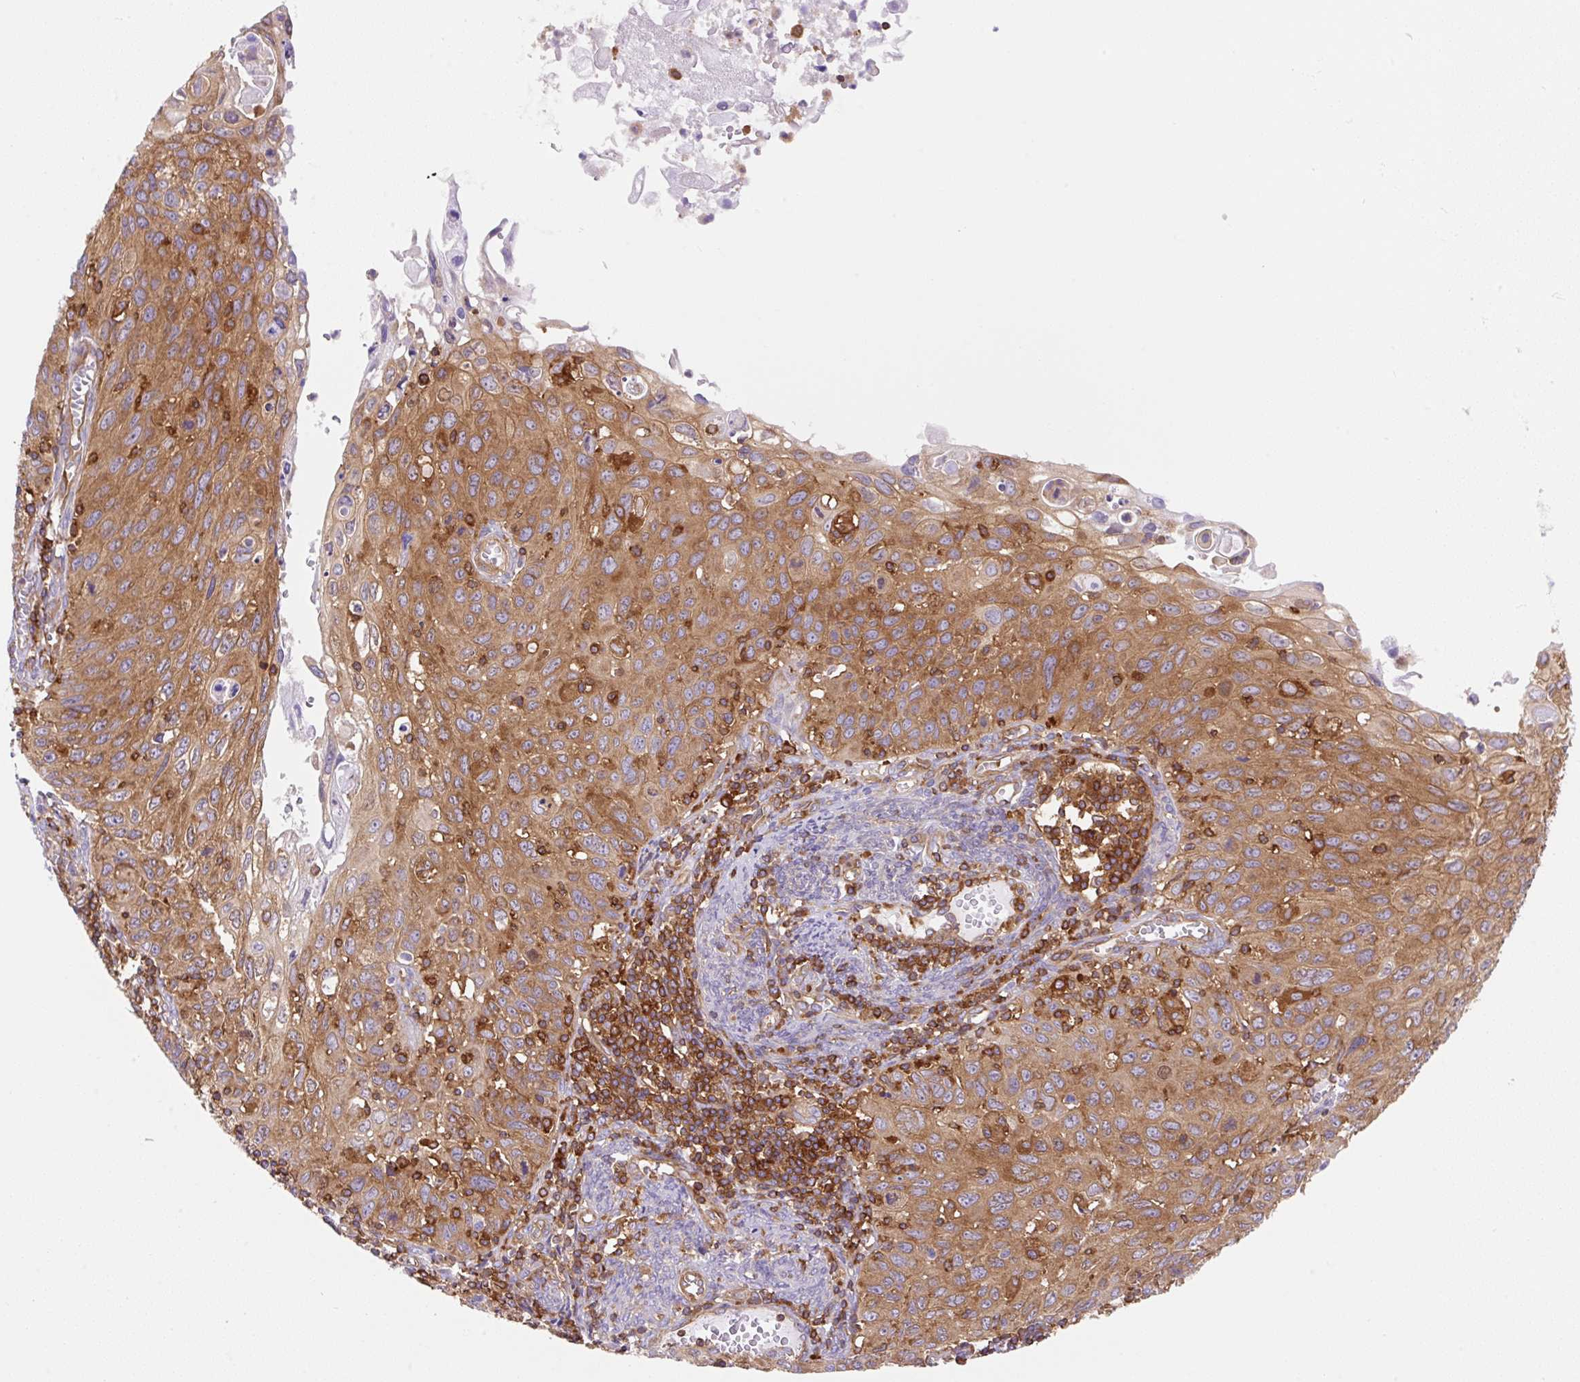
{"staining": {"intensity": "moderate", "quantity": ">75%", "location": "cytoplasmic/membranous"}, "tissue": "cervical cancer", "cell_type": "Tumor cells", "image_type": "cancer", "snomed": [{"axis": "morphology", "description": "Squamous cell carcinoma, NOS"}, {"axis": "topography", "description": "Cervix"}], "caption": "Immunohistochemical staining of cervical cancer (squamous cell carcinoma) demonstrates moderate cytoplasmic/membranous protein expression in approximately >75% of tumor cells.", "gene": "DNM2", "patient": {"sex": "female", "age": 70}}